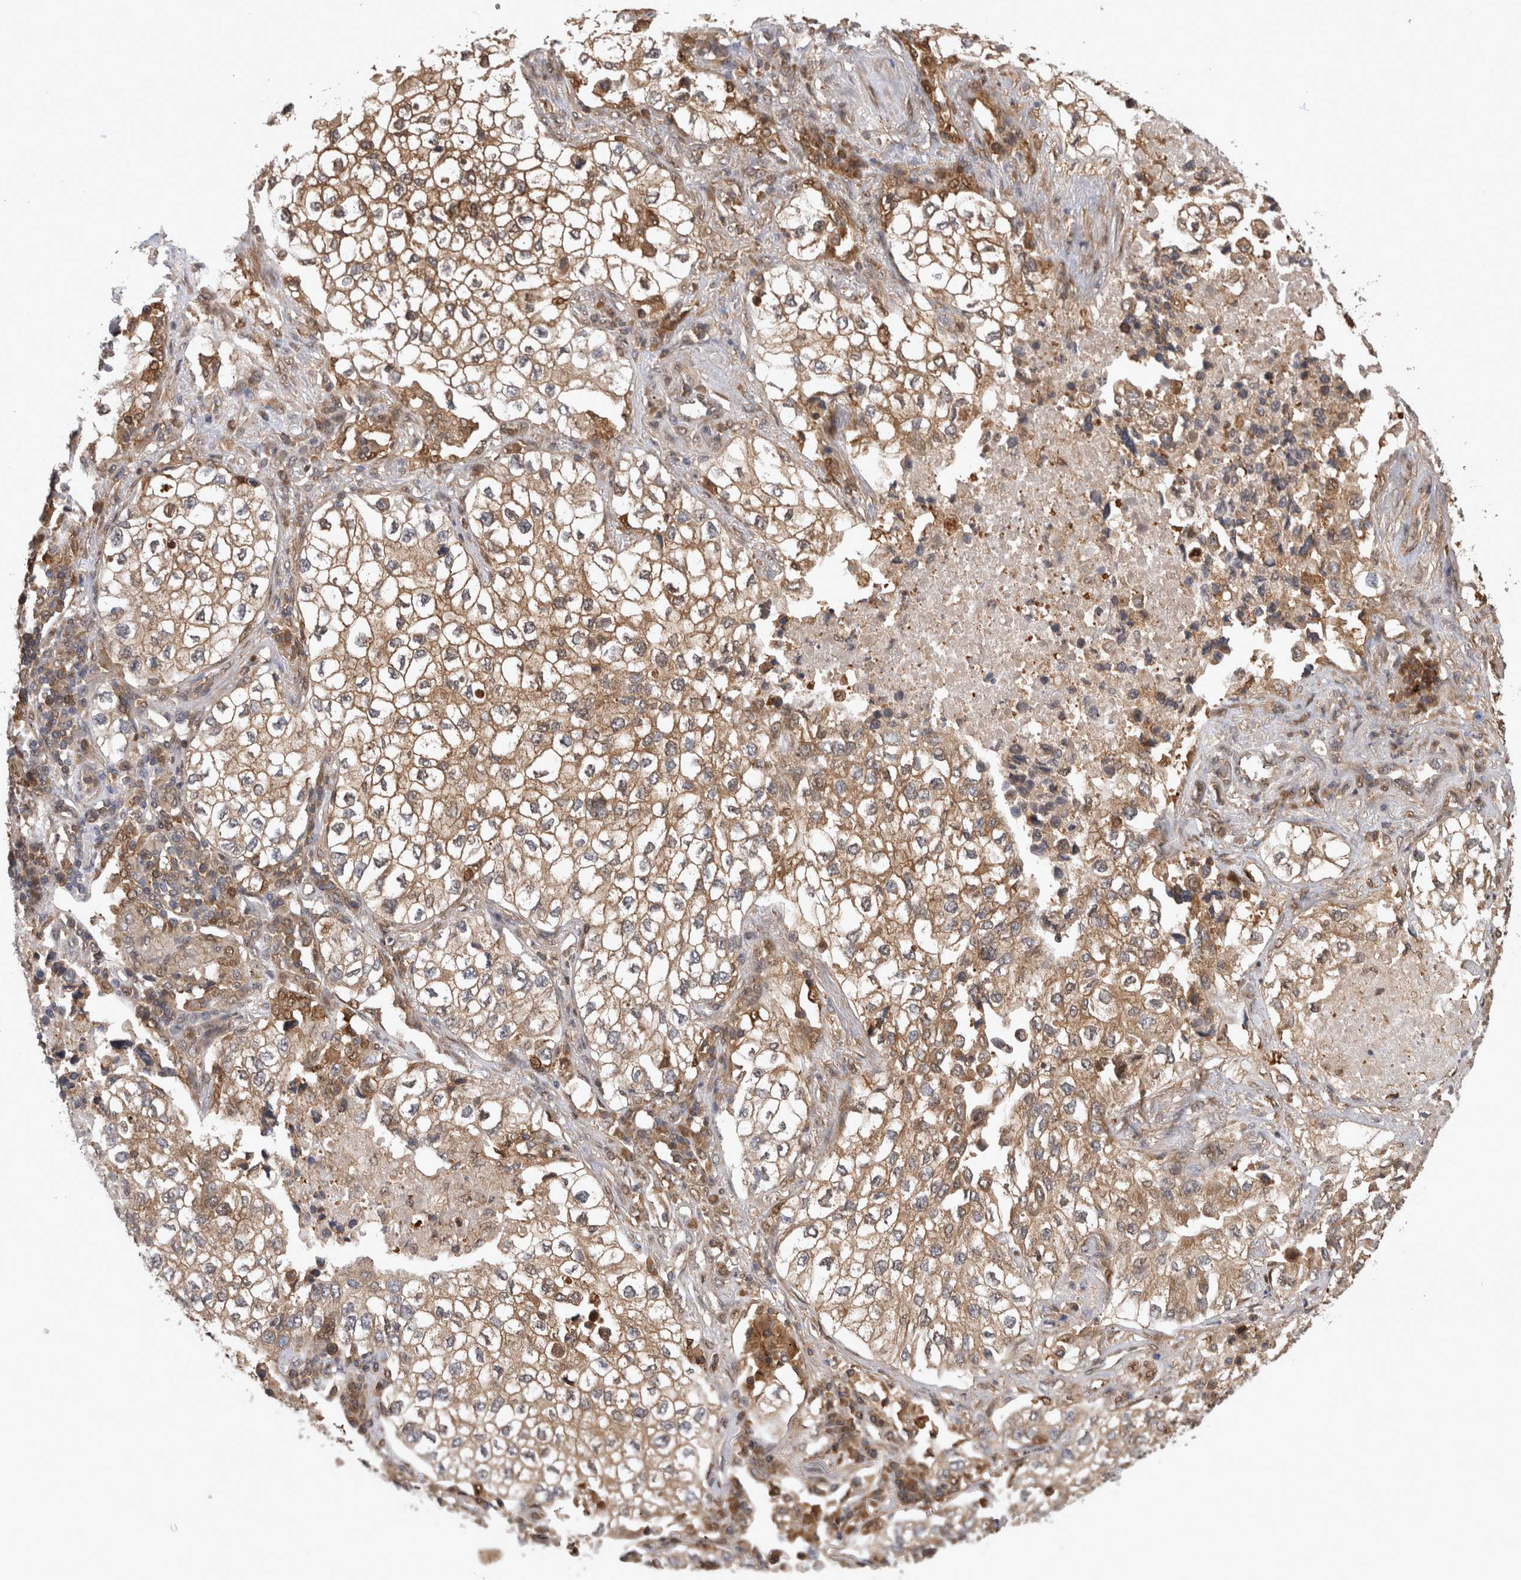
{"staining": {"intensity": "moderate", "quantity": ">75%", "location": "cytoplasmic/membranous"}, "tissue": "lung cancer", "cell_type": "Tumor cells", "image_type": "cancer", "snomed": [{"axis": "morphology", "description": "Adenocarcinoma, NOS"}, {"axis": "topography", "description": "Lung"}], "caption": "IHC of human lung adenocarcinoma exhibits medium levels of moderate cytoplasmic/membranous staining in approximately >75% of tumor cells.", "gene": "ASTN2", "patient": {"sex": "male", "age": 63}}